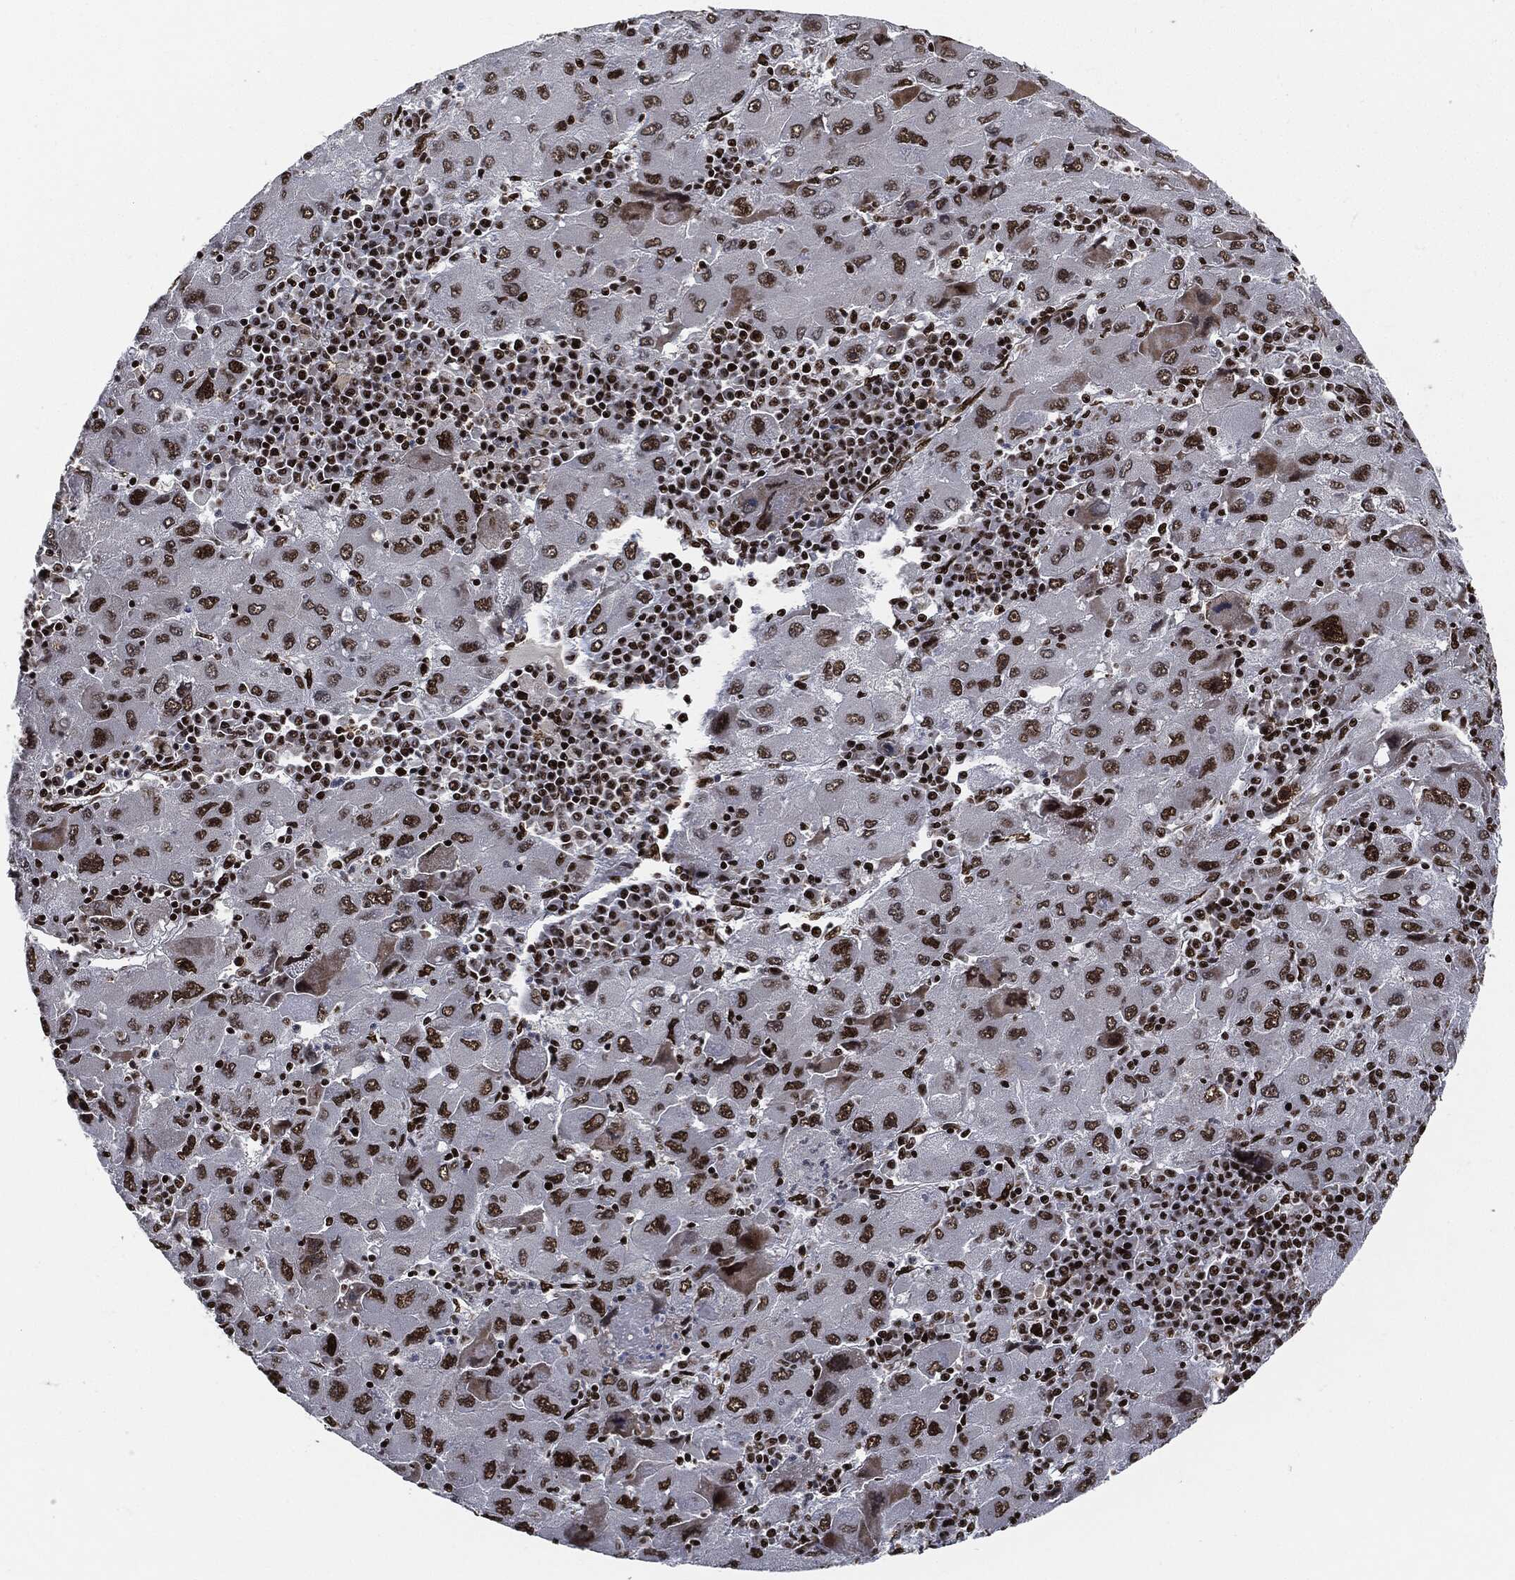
{"staining": {"intensity": "moderate", "quantity": ">75%", "location": "nuclear"}, "tissue": "liver cancer", "cell_type": "Tumor cells", "image_type": "cancer", "snomed": [{"axis": "morphology", "description": "Carcinoma, Hepatocellular, NOS"}, {"axis": "topography", "description": "Liver"}], "caption": "The photomicrograph exhibits staining of liver hepatocellular carcinoma, revealing moderate nuclear protein positivity (brown color) within tumor cells.", "gene": "RECQL", "patient": {"sex": "male", "age": 75}}